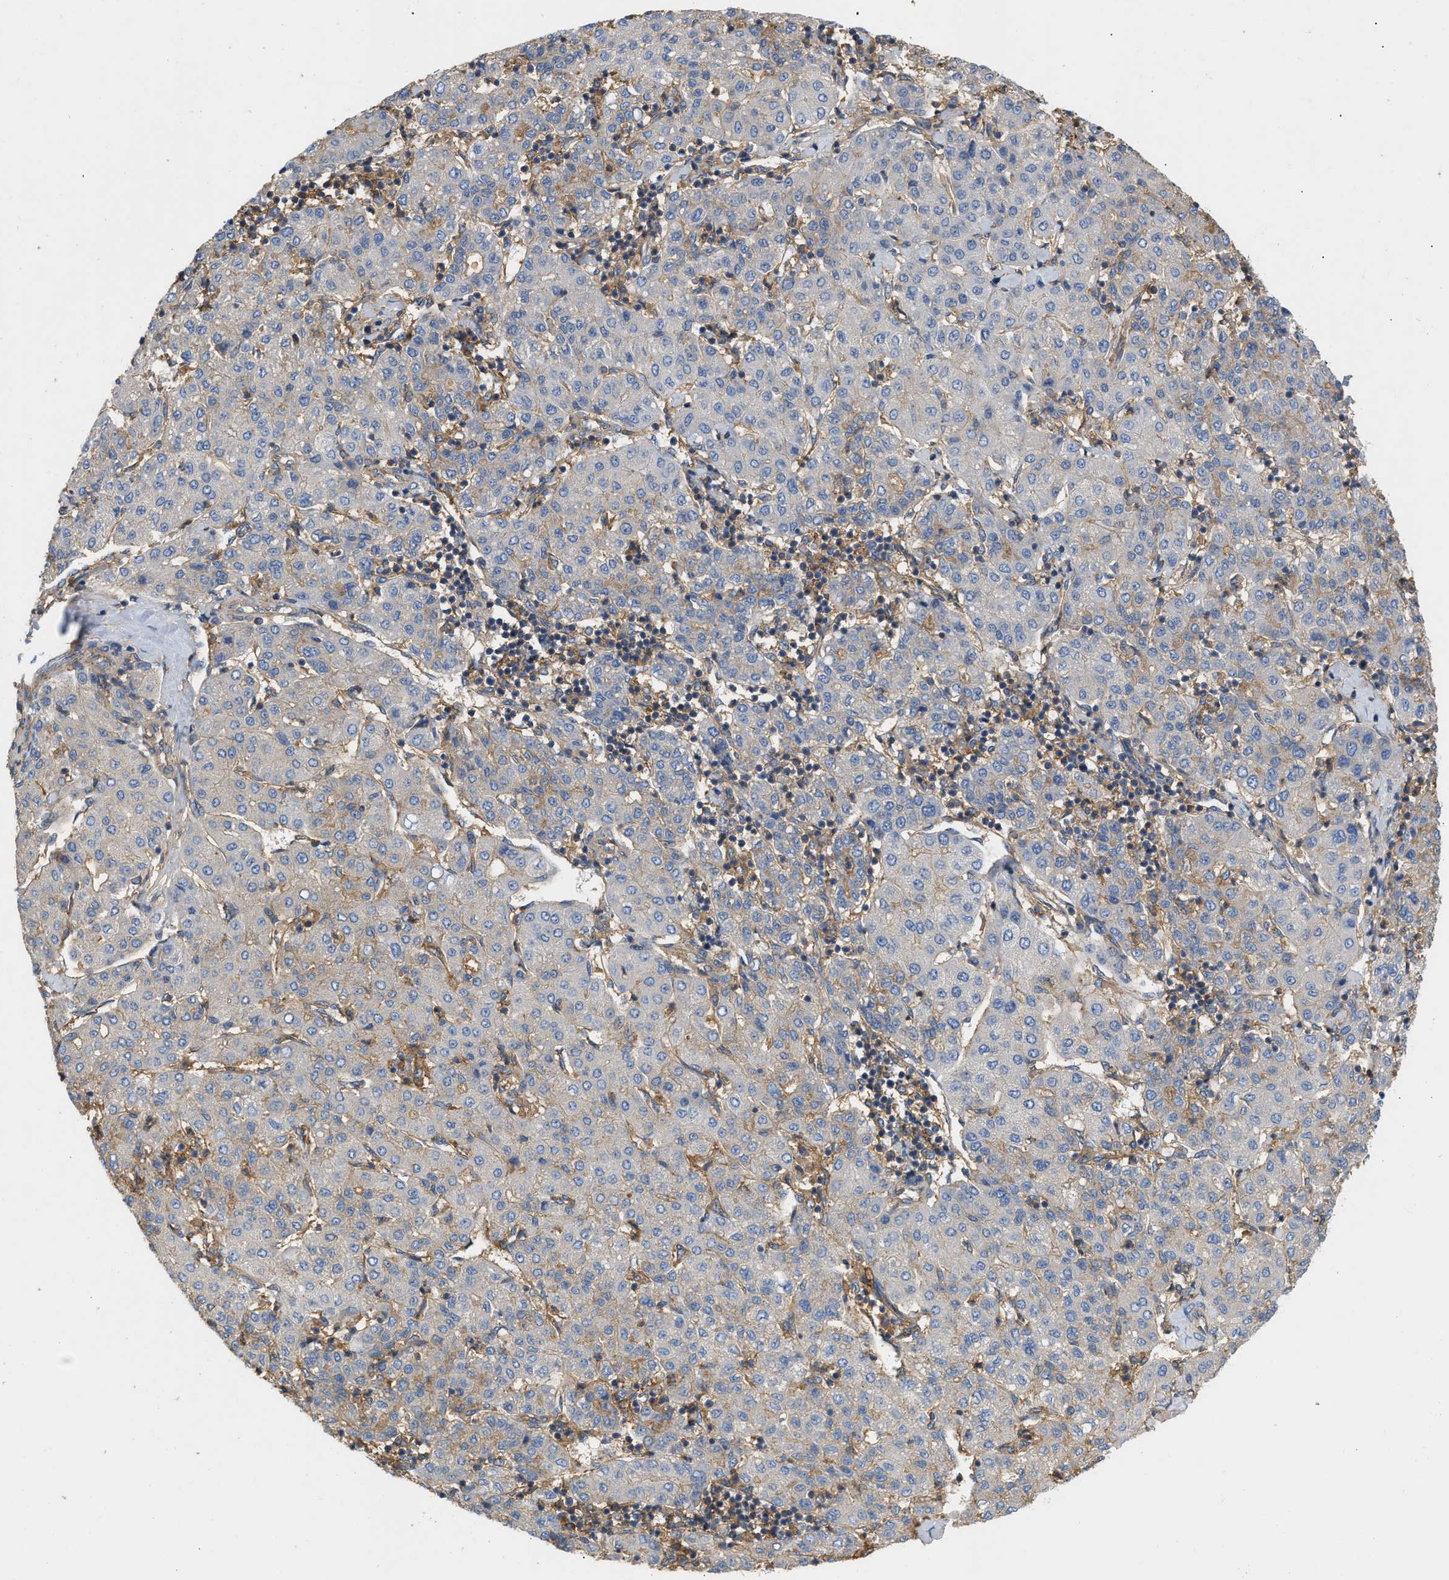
{"staining": {"intensity": "weak", "quantity": "<25%", "location": "cytoplasmic/membranous"}, "tissue": "liver cancer", "cell_type": "Tumor cells", "image_type": "cancer", "snomed": [{"axis": "morphology", "description": "Carcinoma, Hepatocellular, NOS"}, {"axis": "topography", "description": "Liver"}], "caption": "High magnification brightfield microscopy of liver hepatocellular carcinoma stained with DAB (3,3'-diaminobenzidine) (brown) and counterstained with hematoxylin (blue): tumor cells show no significant staining.", "gene": "GNB4", "patient": {"sex": "male", "age": 65}}